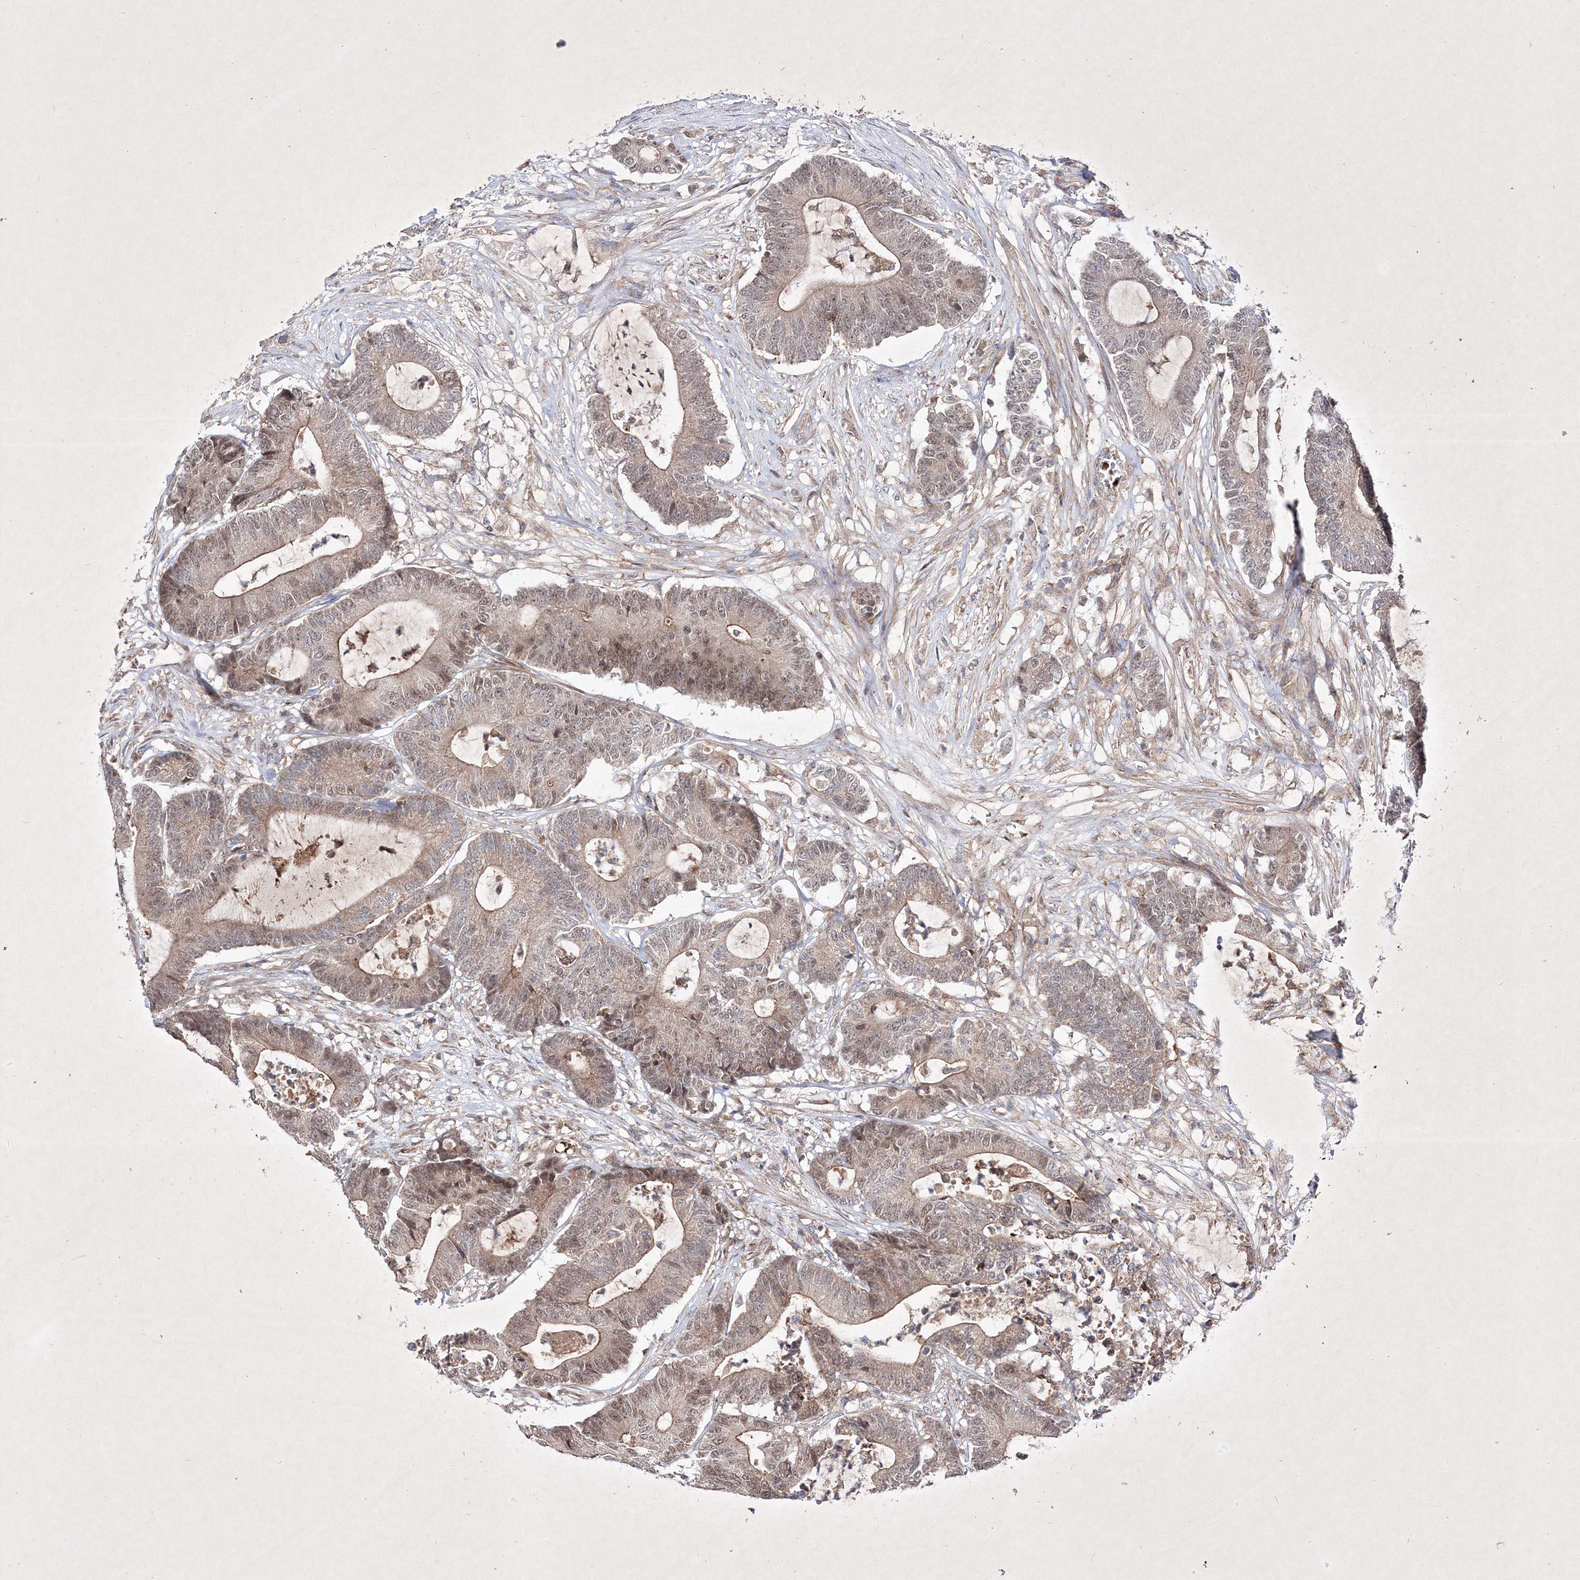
{"staining": {"intensity": "weak", "quantity": "25%-75%", "location": "cytoplasmic/membranous,nuclear"}, "tissue": "colorectal cancer", "cell_type": "Tumor cells", "image_type": "cancer", "snomed": [{"axis": "morphology", "description": "Adenocarcinoma, NOS"}, {"axis": "topography", "description": "Colon"}], "caption": "Adenocarcinoma (colorectal) was stained to show a protein in brown. There is low levels of weak cytoplasmic/membranous and nuclear staining in approximately 25%-75% of tumor cells.", "gene": "OPA1", "patient": {"sex": "female", "age": 84}}